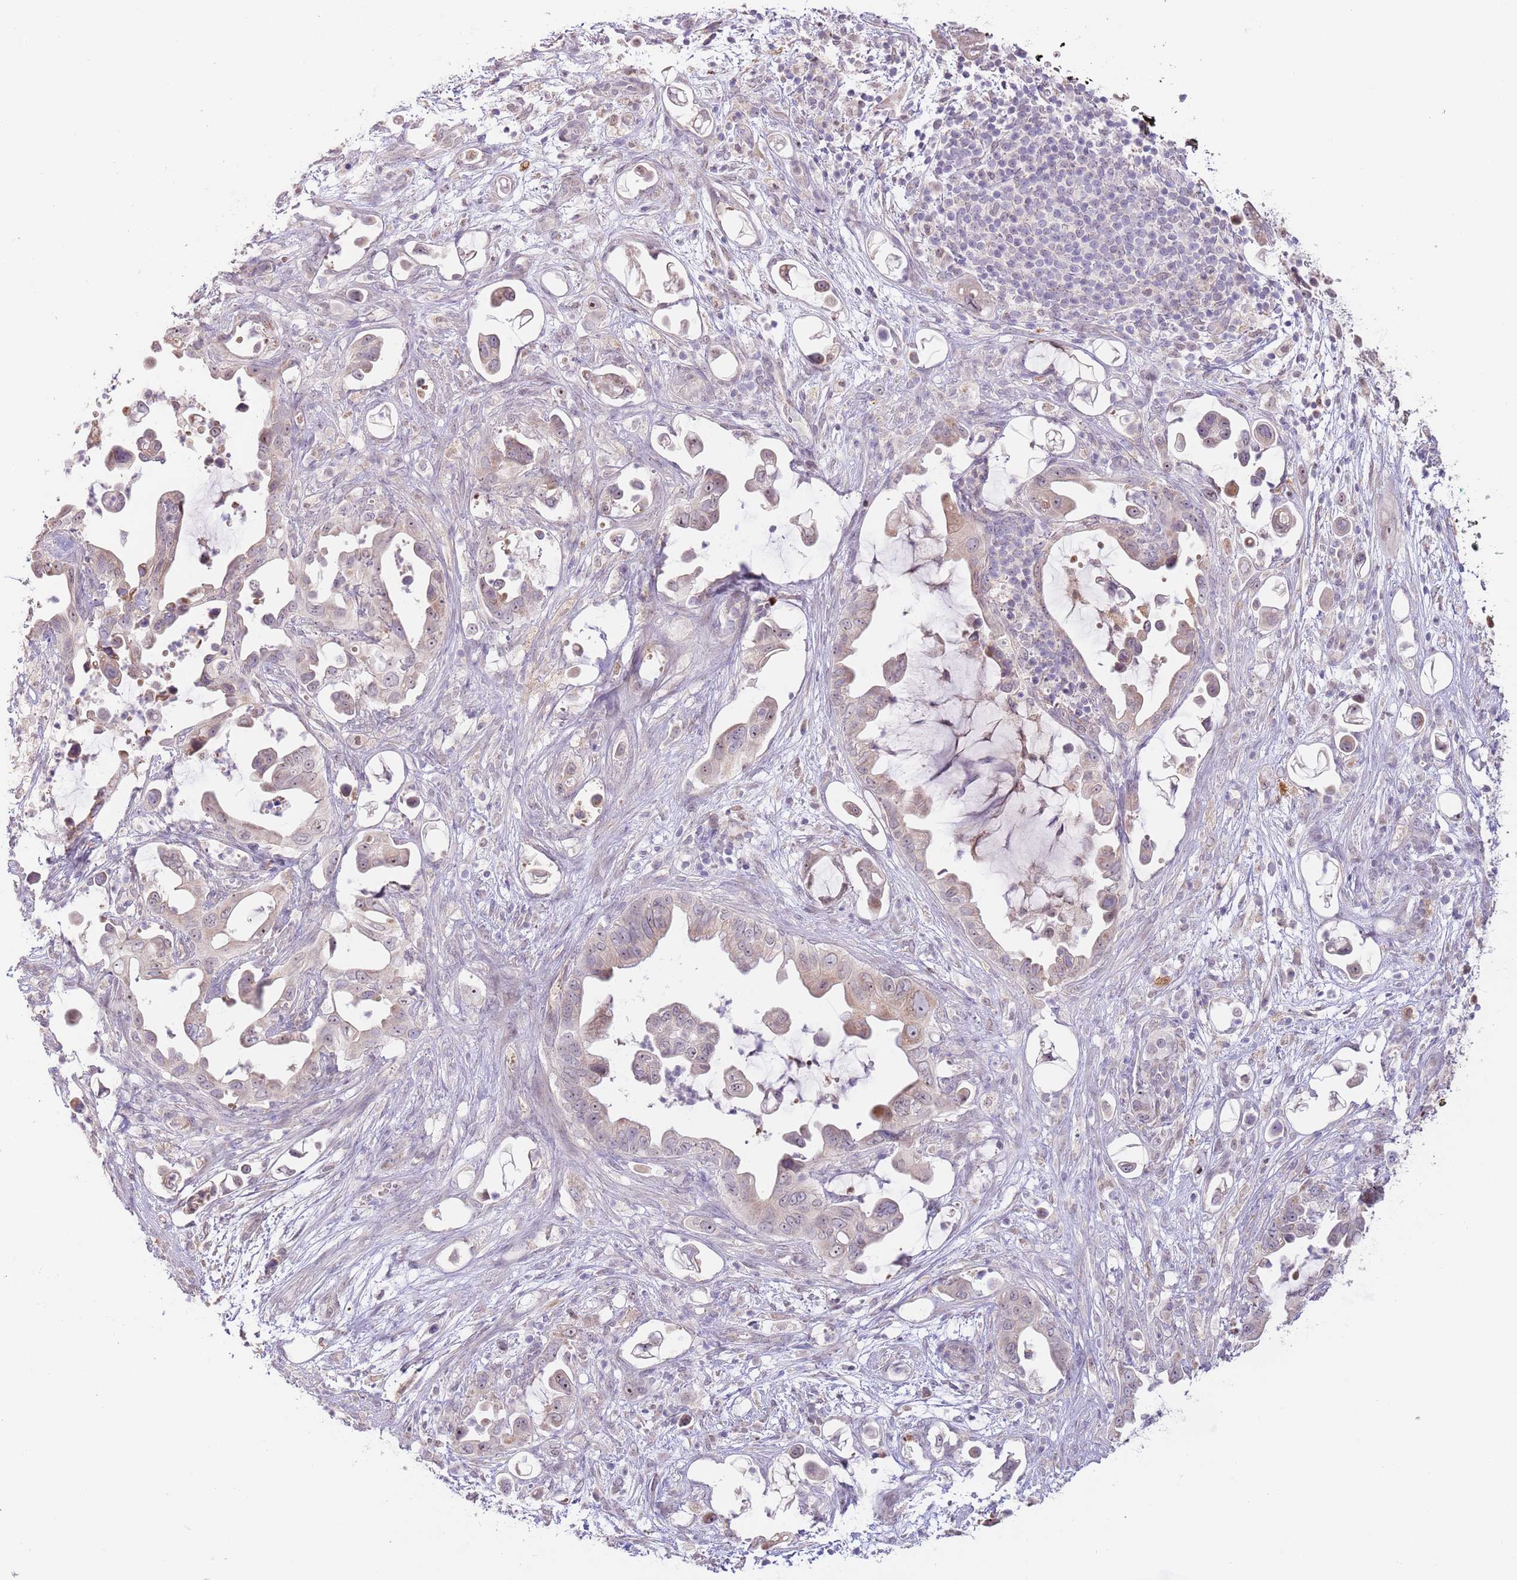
{"staining": {"intensity": "weak", "quantity": "<25%", "location": "cytoplasmic/membranous,nuclear"}, "tissue": "pancreatic cancer", "cell_type": "Tumor cells", "image_type": "cancer", "snomed": [{"axis": "morphology", "description": "Adenocarcinoma, NOS"}, {"axis": "topography", "description": "Pancreas"}], "caption": "The immunohistochemistry (IHC) image has no significant staining in tumor cells of adenocarcinoma (pancreatic) tissue. The staining was performed using DAB to visualize the protein expression in brown, while the nuclei were stained in blue with hematoxylin (Magnification: 20x).", "gene": "AP1S2", "patient": {"sex": "male", "age": 61}}